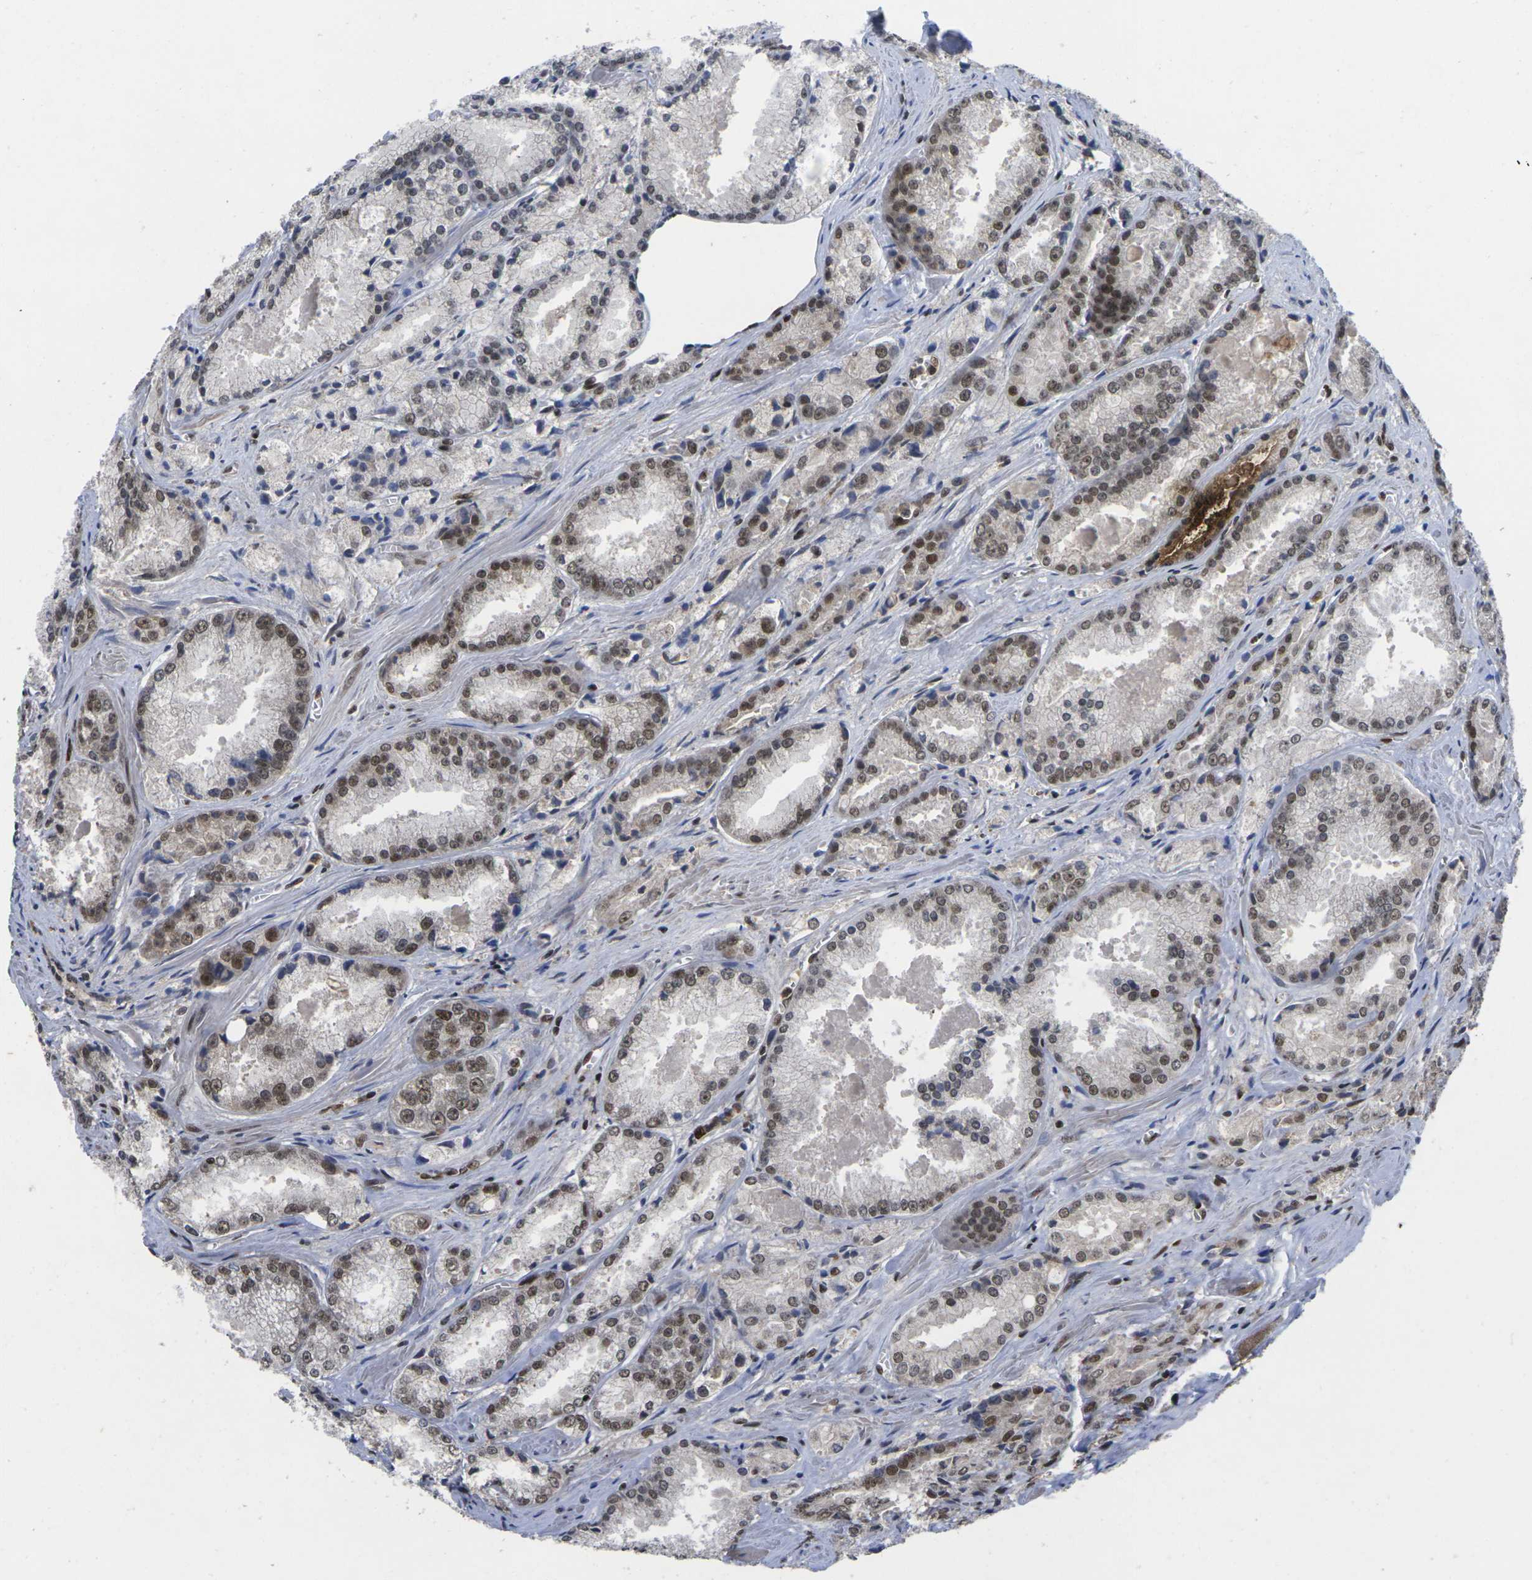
{"staining": {"intensity": "moderate", "quantity": "25%-75%", "location": "nuclear"}, "tissue": "prostate cancer", "cell_type": "Tumor cells", "image_type": "cancer", "snomed": [{"axis": "morphology", "description": "Adenocarcinoma, Low grade"}, {"axis": "topography", "description": "Prostate"}], "caption": "Immunohistochemistry photomicrograph of neoplastic tissue: human prostate adenocarcinoma (low-grade) stained using IHC exhibits medium levels of moderate protein expression localized specifically in the nuclear of tumor cells, appearing as a nuclear brown color.", "gene": "GTF2E1", "patient": {"sex": "male", "age": 64}}